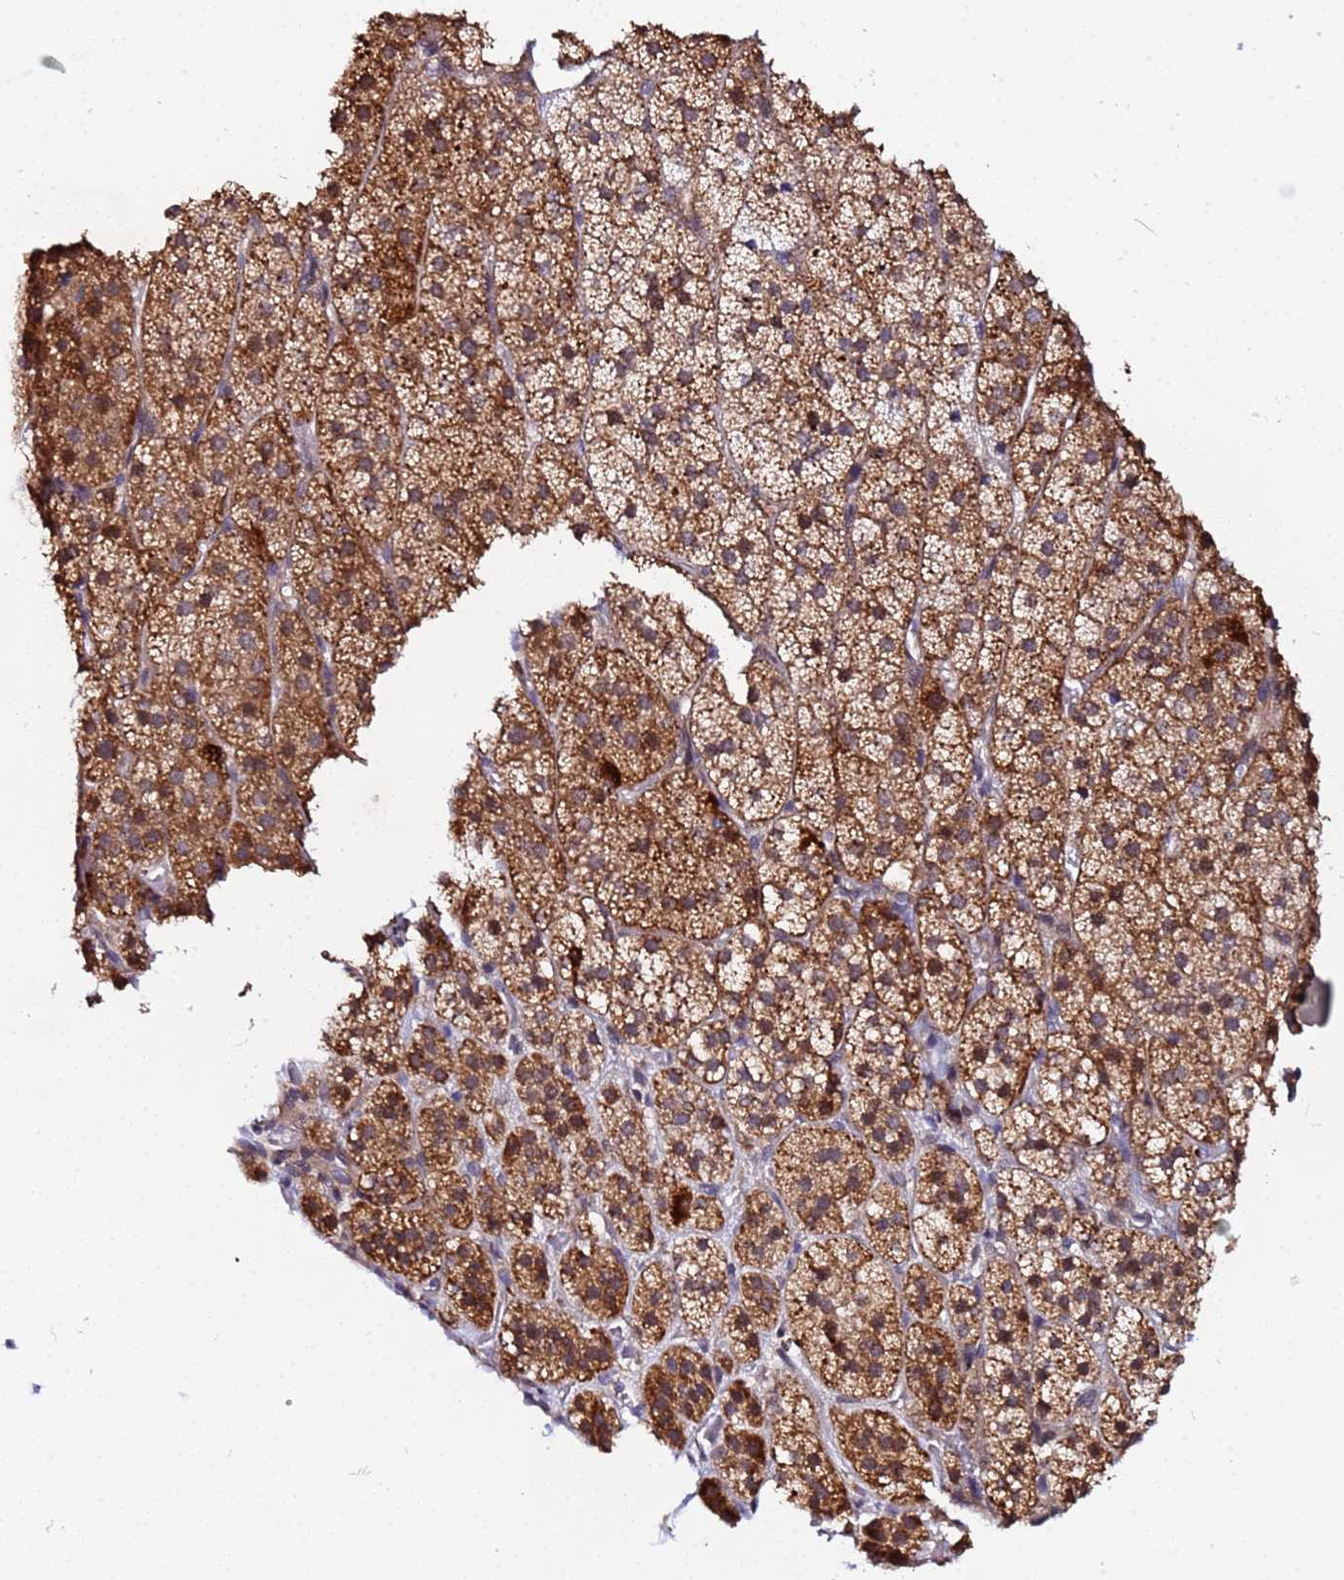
{"staining": {"intensity": "moderate", "quantity": ">75%", "location": "cytoplasmic/membranous"}, "tissue": "adrenal gland", "cell_type": "Glandular cells", "image_type": "normal", "snomed": [{"axis": "morphology", "description": "Normal tissue, NOS"}, {"axis": "topography", "description": "Adrenal gland"}], "caption": "IHC staining of normal adrenal gland, which shows medium levels of moderate cytoplasmic/membranous positivity in about >75% of glandular cells indicating moderate cytoplasmic/membranous protein positivity. The staining was performed using DAB (brown) for protein detection and nuclei were counterstained in hematoxylin (blue).", "gene": "PLXDC2", "patient": {"sex": "female", "age": 44}}